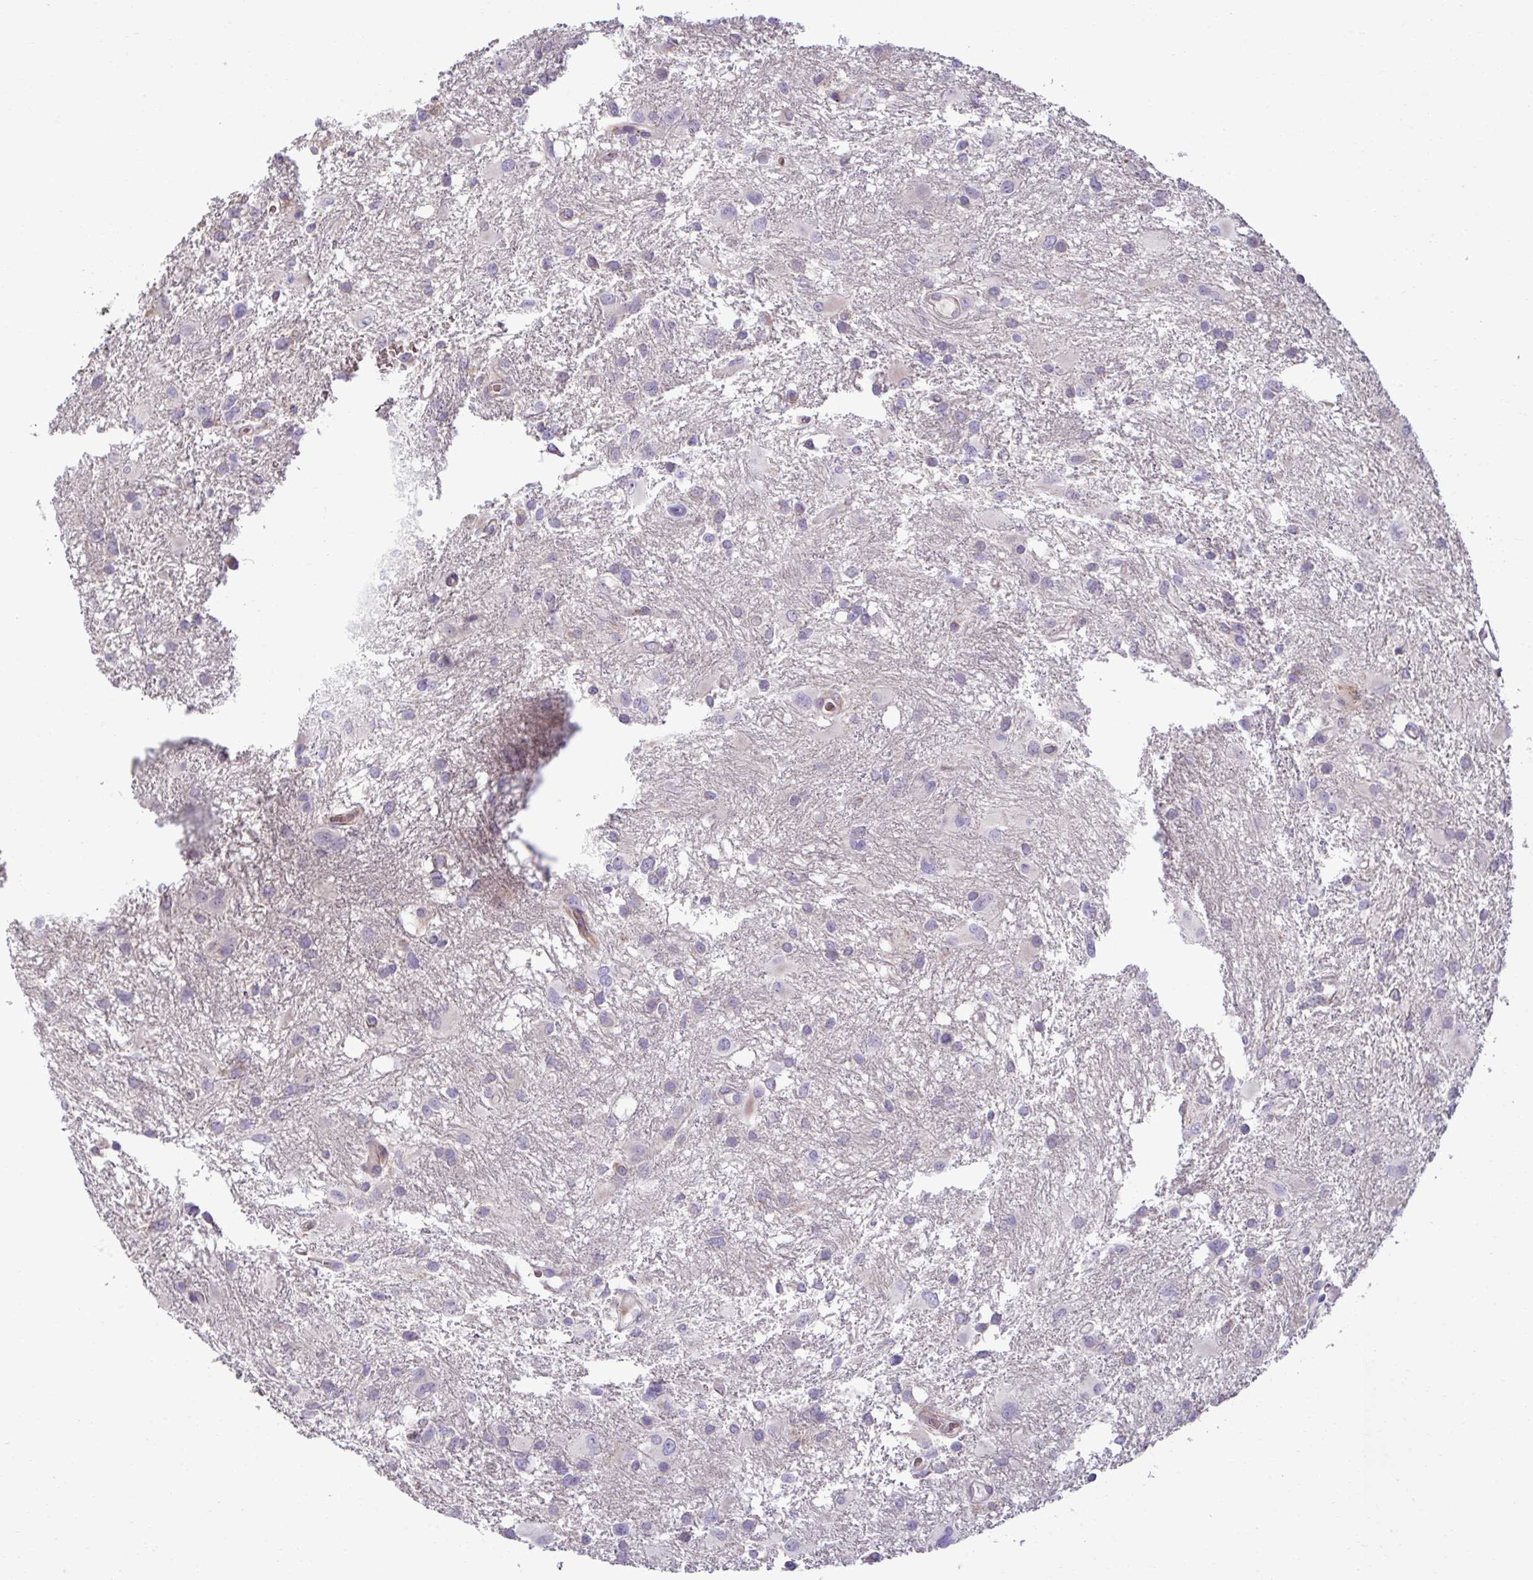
{"staining": {"intensity": "negative", "quantity": "none", "location": "none"}, "tissue": "glioma", "cell_type": "Tumor cells", "image_type": "cancer", "snomed": [{"axis": "morphology", "description": "Glioma, malignant, High grade"}, {"axis": "topography", "description": "Brain"}], "caption": "Tumor cells show no significant positivity in glioma.", "gene": "LIMS1", "patient": {"sex": "male", "age": 53}}